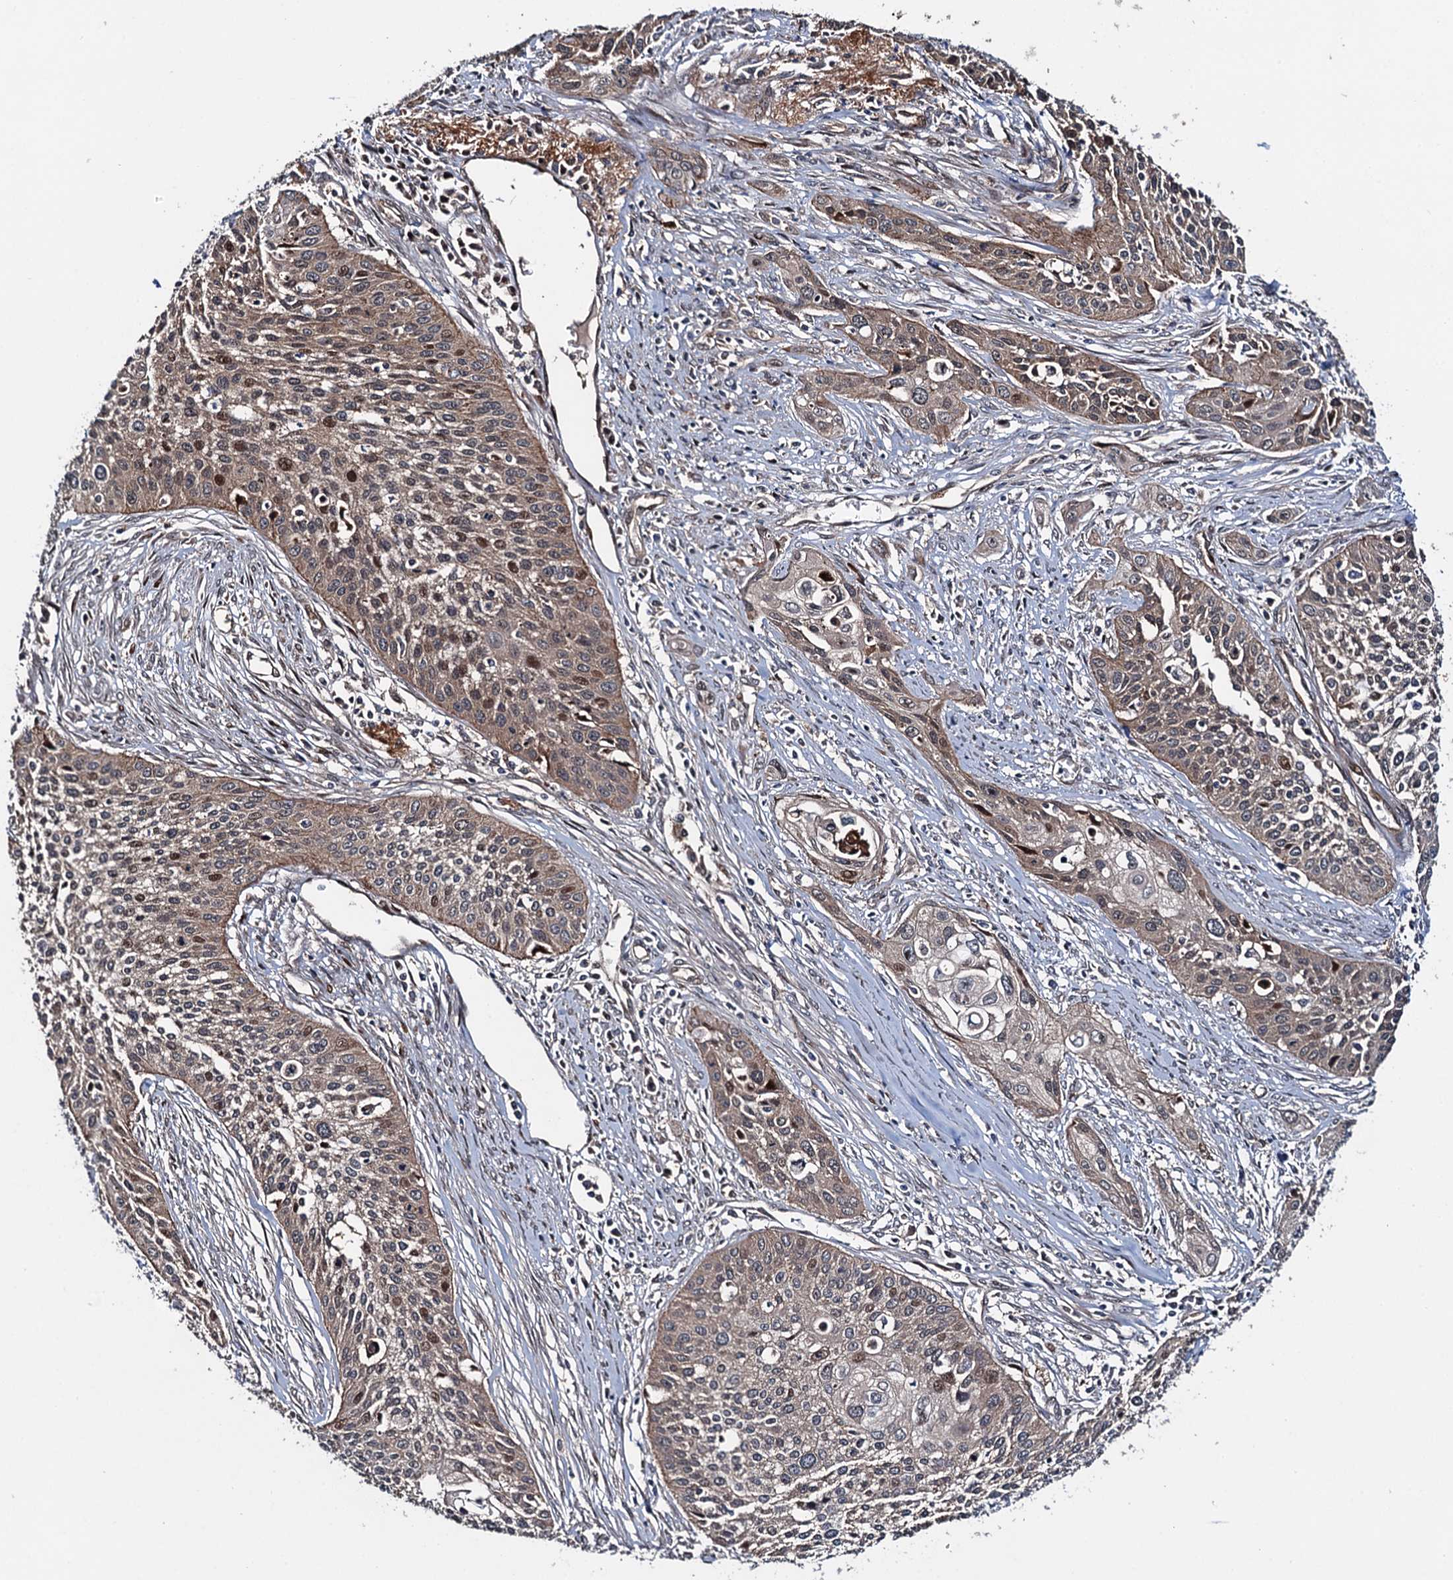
{"staining": {"intensity": "moderate", "quantity": "25%-75%", "location": "cytoplasmic/membranous,nuclear"}, "tissue": "cervical cancer", "cell_type": "Tumor cells", "image_type": "cancer", "snomed": [{"axis": "morphology", "description": "Squamous cell carcinoma, NOS"}, {"axis": "topography", "description": "Cervix"}], "caption": "Cervical squamous cell carcinoma tissue exhibits moderate cytoplasmic/membranous and nuclear staining in about 25%-75% of tumor cells", "gene": "RHOBTB1", "patient": {"sex": "female", "age": 34}}